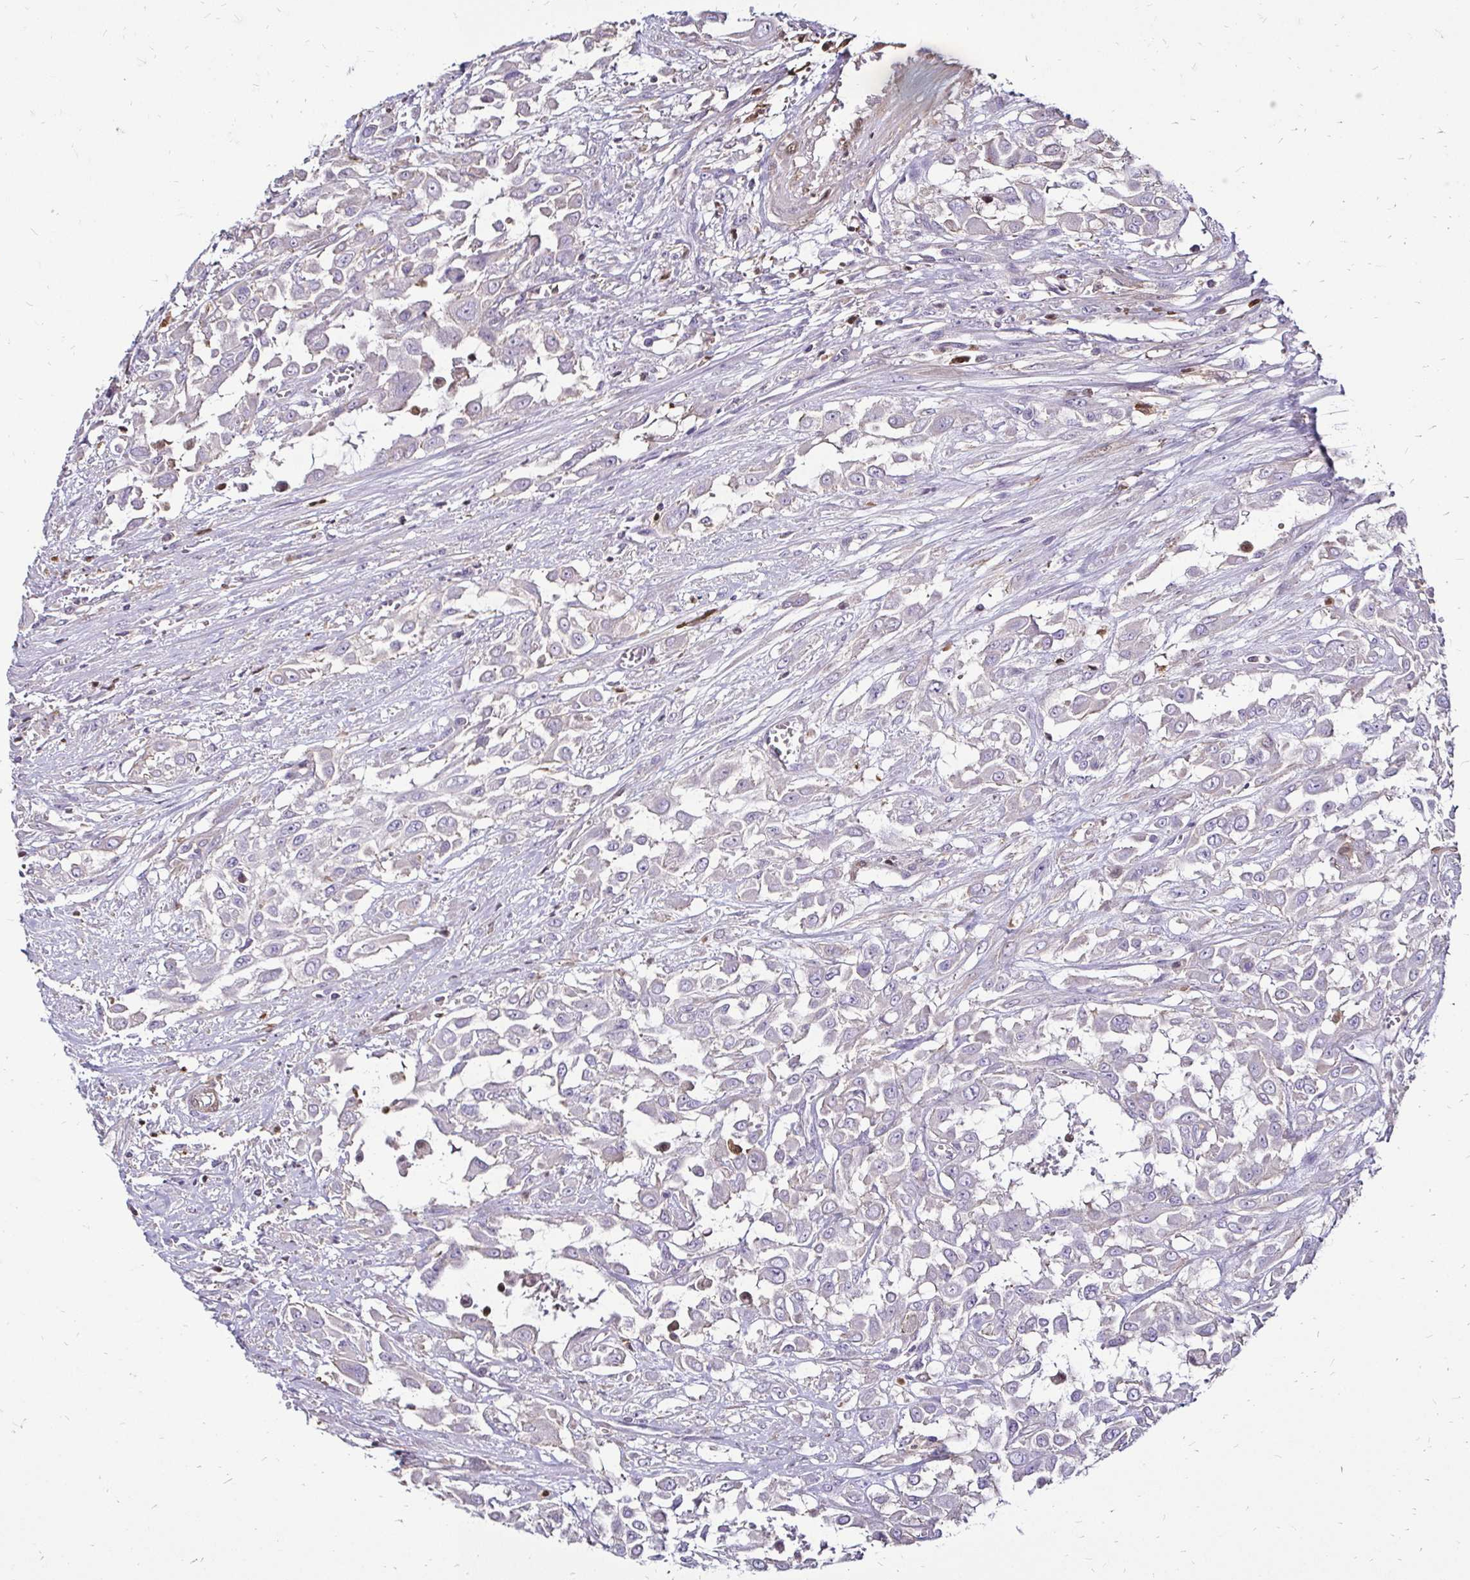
{"staining": {"intensity": "negative", "quantity": "none", "location": "none"}, "tissue": "urothelial cancer", "cell_type": "Tumor cells", "image_type": "cancer", "snomed": [{"axis": "morphology", "description": "Urothelial carcinoma, High grade"}, {"axis": "topography", "description": "Urinary bladder"}], "caption": "Immunohistochemical staining of urothelial carcinoma (high-grade) reveals no significant staining in tumor cells.", "gene": "ZFP1", "patient": {"sex": "male", "age": 57}}